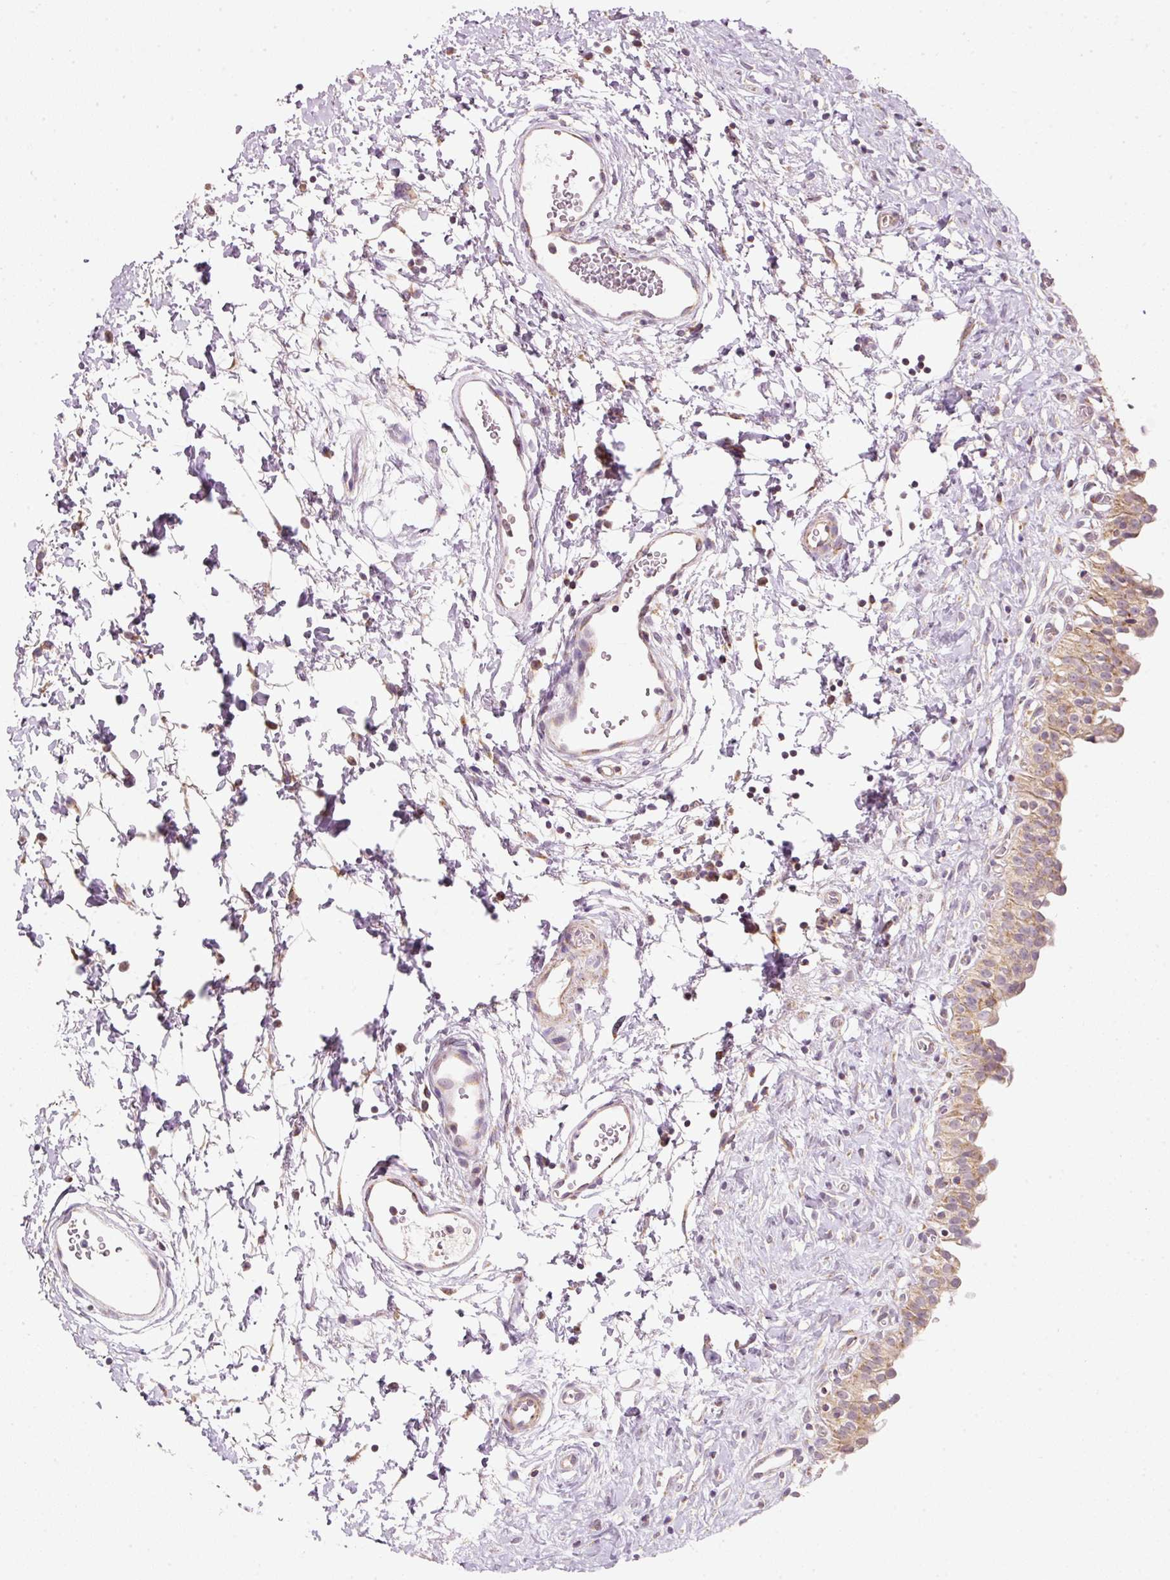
{"staining": {"intensity": "moderate", "quantity": ">75%", "location": "cytoplasmic/membranous"}, "tissue": "urinary bladder", "cell_type": "Urothelial cells", "image_type": "normal", "snomed": [{"axis": "morphology", "description": "Normal tissue, NOS"}, {"axis": "topography", "description": "Urinary bladder"}], "caption": "Urinary bladder was stained to show a protein in brown. There is medium levels of moderate cytoplasmic/membranous expression in about >75% of urothelial cells. (Stains: DAB in brown, nuclei in blue, Microscopy: brightfield microscopy at high magnification).", "gene": "FAM78B", "patient": {"sex": "male", "age": 51}}